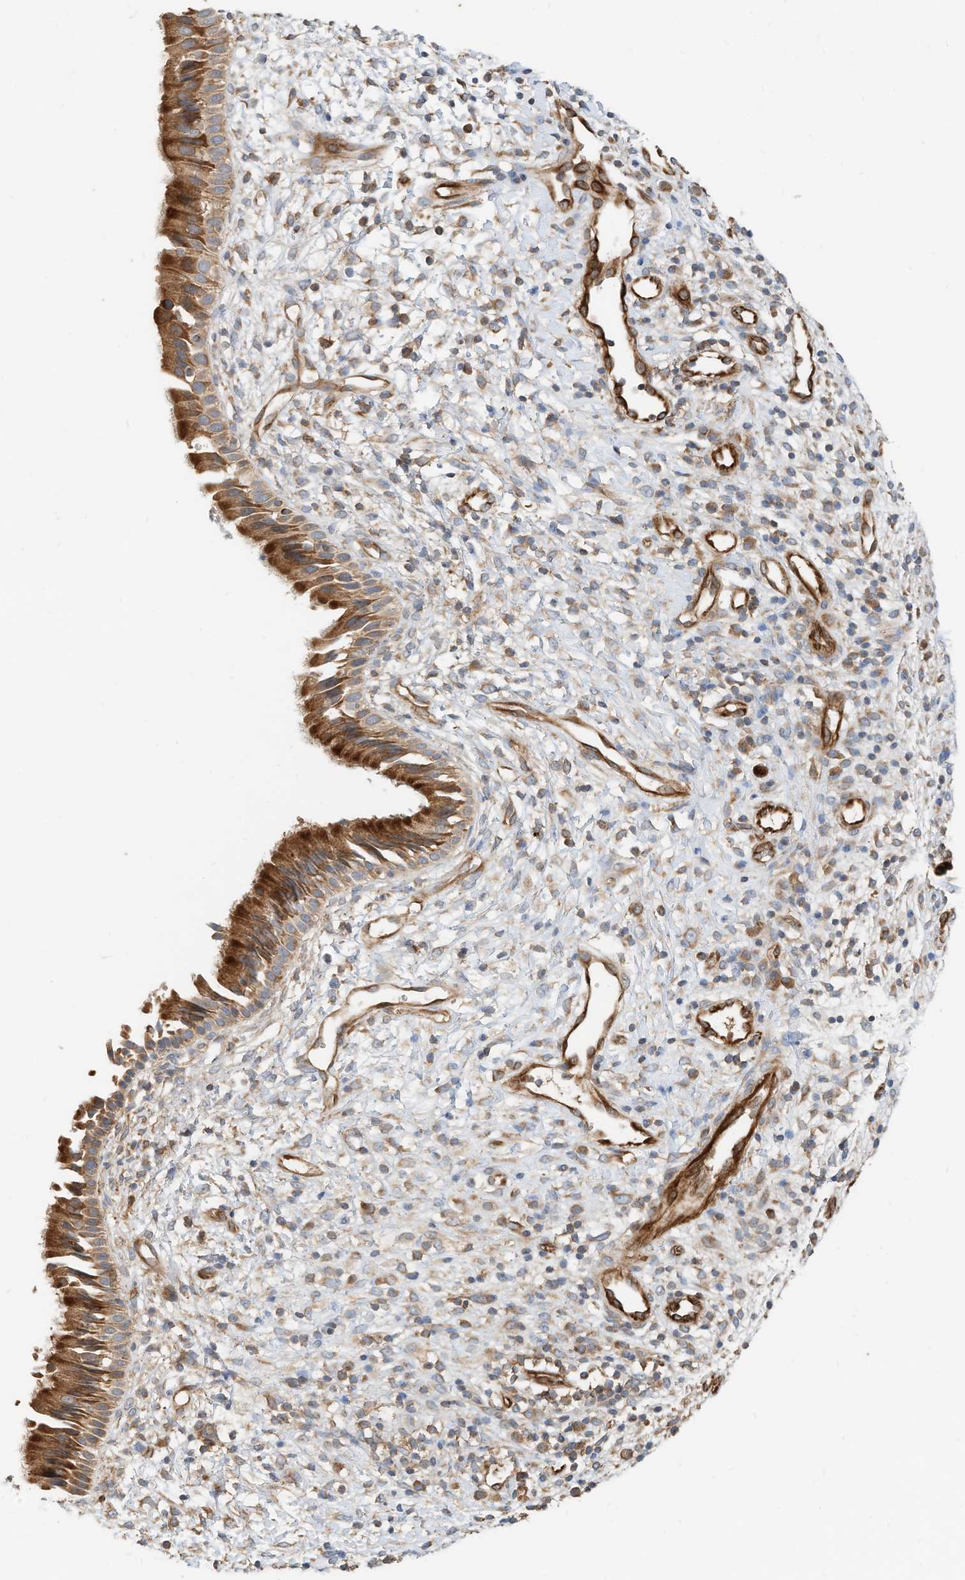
{"staining": {"intensity": "strong", "quantity": ">75%", "location": "cytoplasmic/membranous"}, "tissue": "nasopharynx", "cell_type": "Respiratory epithelial cells", "image_type": "normal", "snomed": [{"axis": "morphology", "description": "Normal tissue, NOS"}, {"axis": "topography", "description": "Nasopharynx"}], "caption": "High-magnification brightfield microscopy of normal nasopharynx stained with DAB (brown) and counterstained with hematoxylin (blue). respiratory epithelial cells exhibit strong cytoplasmic/membranous expression is seen in approximately>75% of cells. (DAB (3,3'-diaminobenzidine) IHC, brown staining for protein, blue staining for nuclei).", "gene": "CPAMD8", "patient": {"sex": "male", "age": 22}}